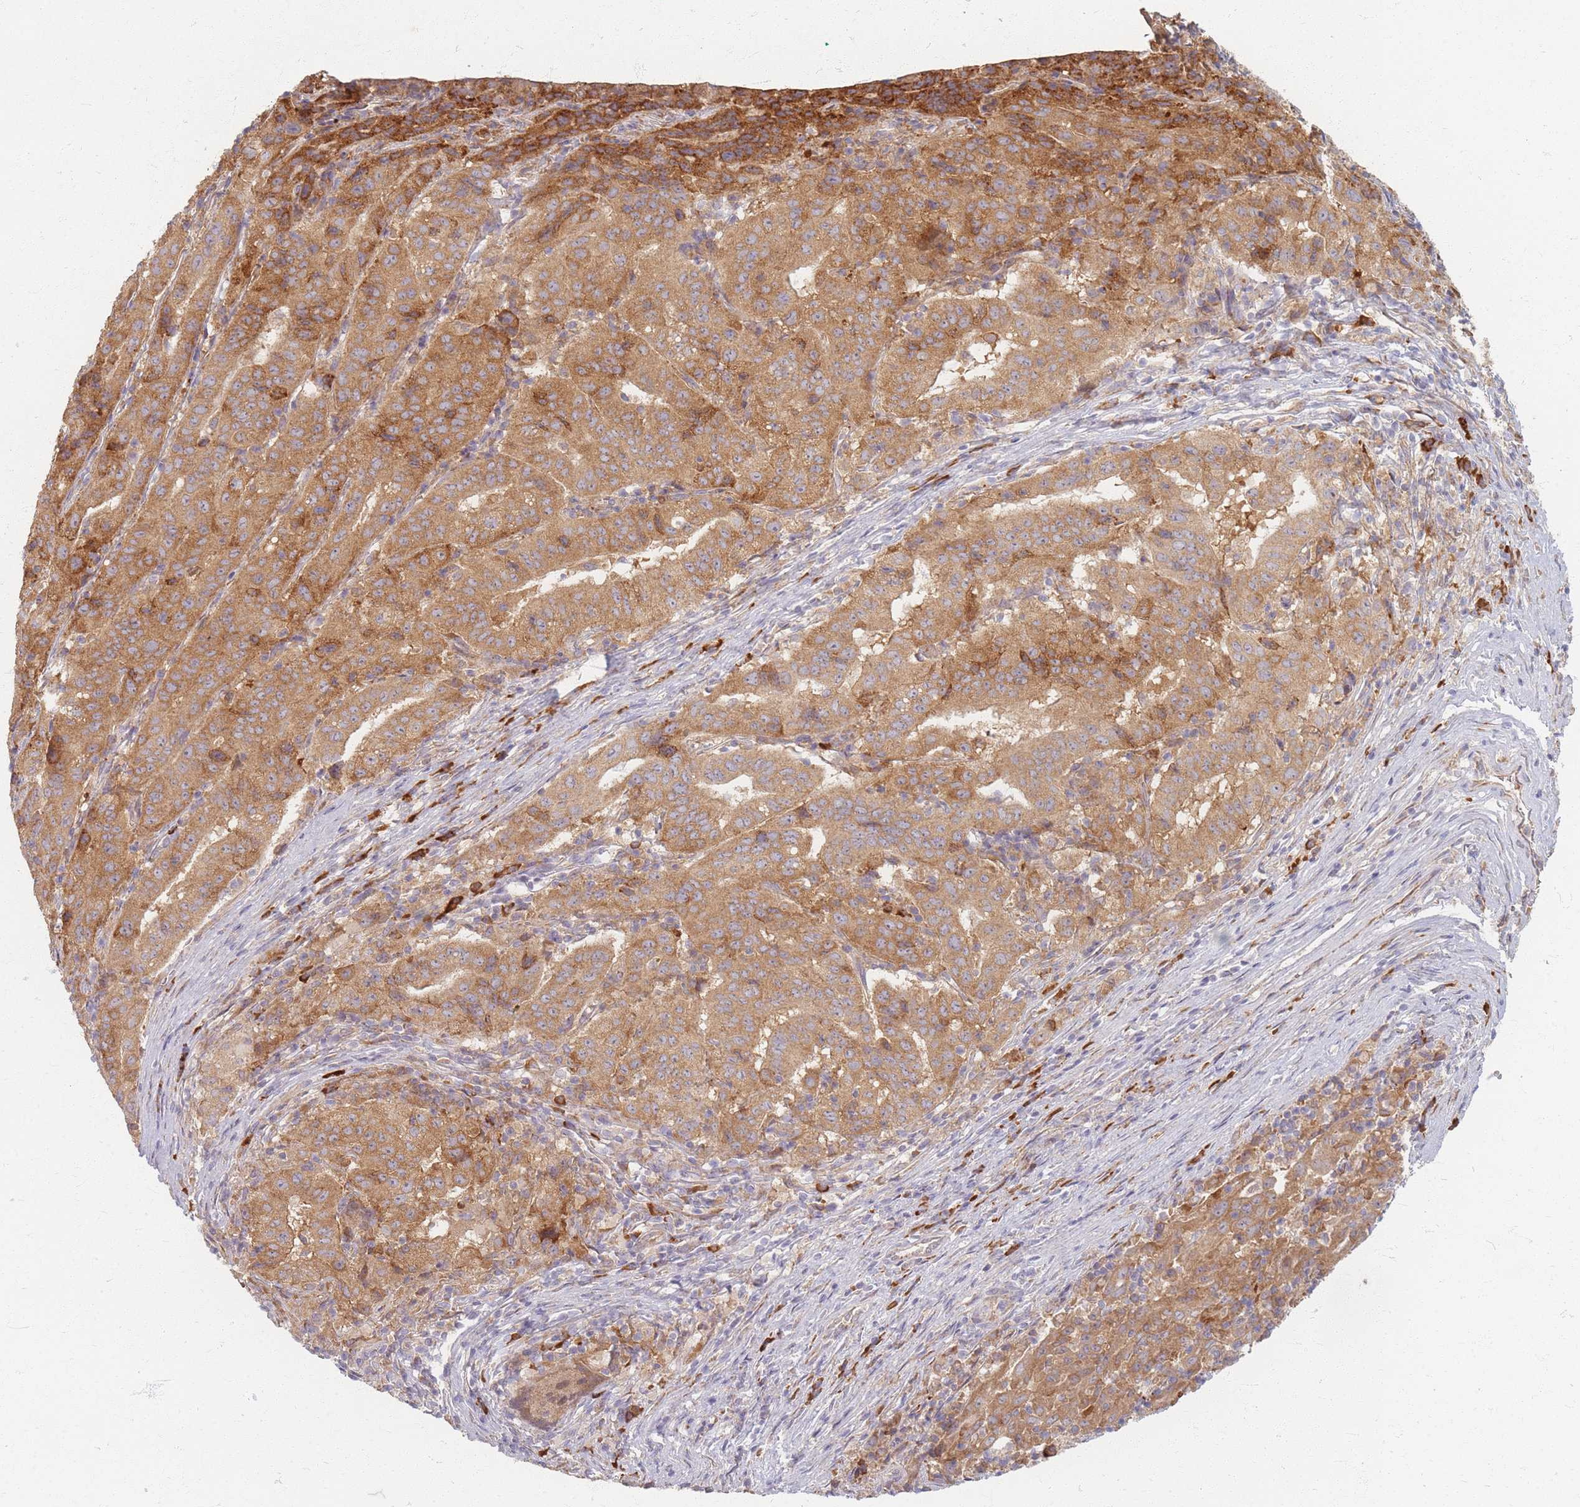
{"staining": {"intensity": "moderate", "quantity": ">75%", "location": "cytoplasmic/membranous"}, "tissue": "pancreatic cancer", "cell_type": "Tumor cells", "image_type": "cancer", "snomed": [{"axis": "morphology", "description": "Adenocarcinoma, NOS"}, {"axis": "topography", "description": "Pancreas"}], "caption": "Moderate cytoplasmic/membranous positivity is seen in approximately >75% of tumor cells in adenocarcinoma (pancreatic). The staining was performed using DAB to visualize the protein expression in brown, while the nuclei were stained in blue with hematoxylin (Magnification: 20x).", "gene": "SMIM14", "patient": {"sex": "male", "age": 63}}